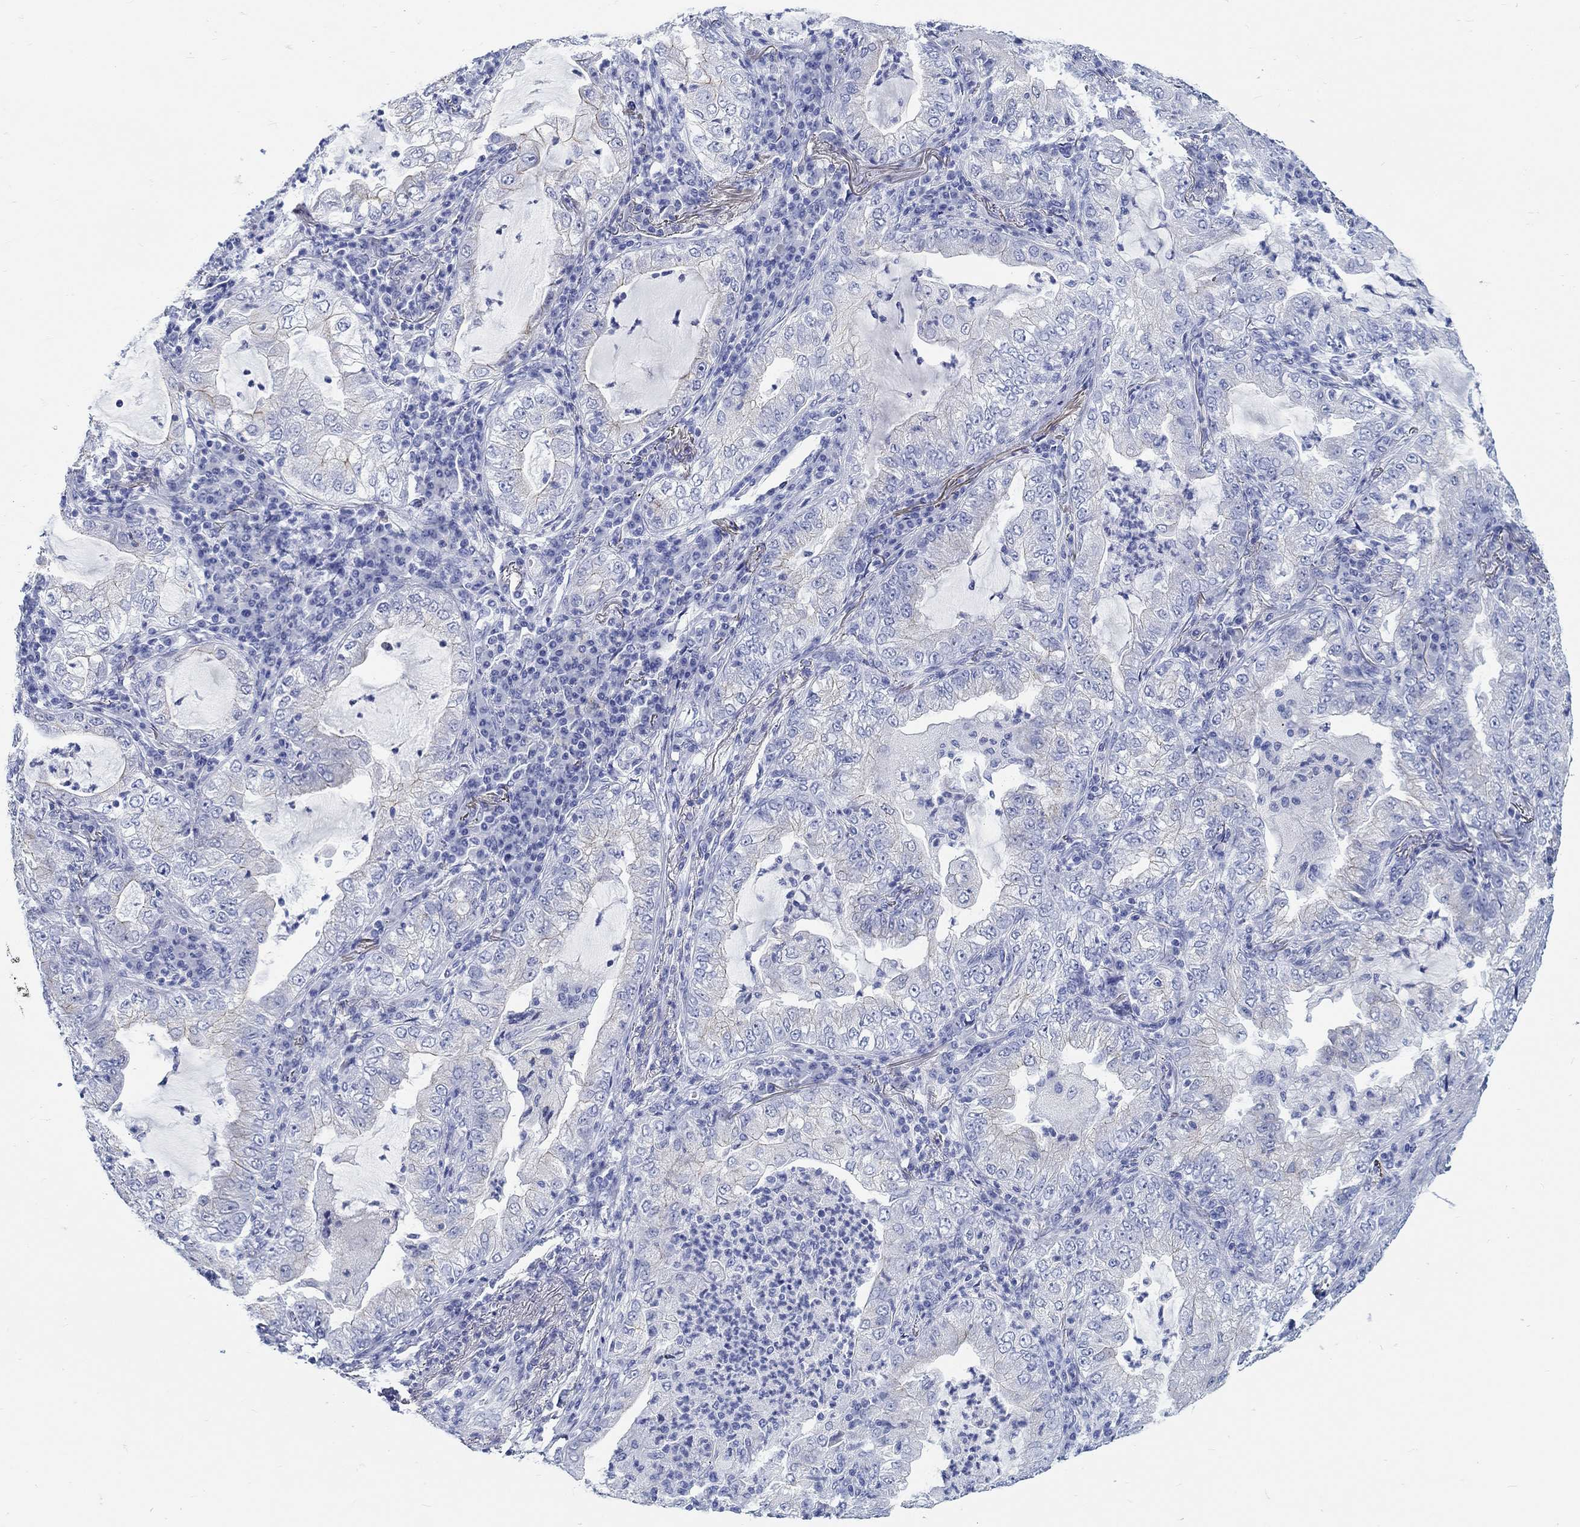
{"staining": {"intensity": "negative", "quantity": "none", "location": "none"}, "tissue": "lung cancer", "cell_type": "Tumor cells", "image_type": "cancer", "snomed": [{"axis": "morphology", "description": "Adenocarcinoma, NOS"}, {"axis": "topography", "description": "Lung"}], "caption": "Immunohistochemical staining of human lung cancer (adenocarcinoma) reveals no significant expression in tumor cells.", "gene": "RD3L", "patient": {"sex": "female", "age": 73}}